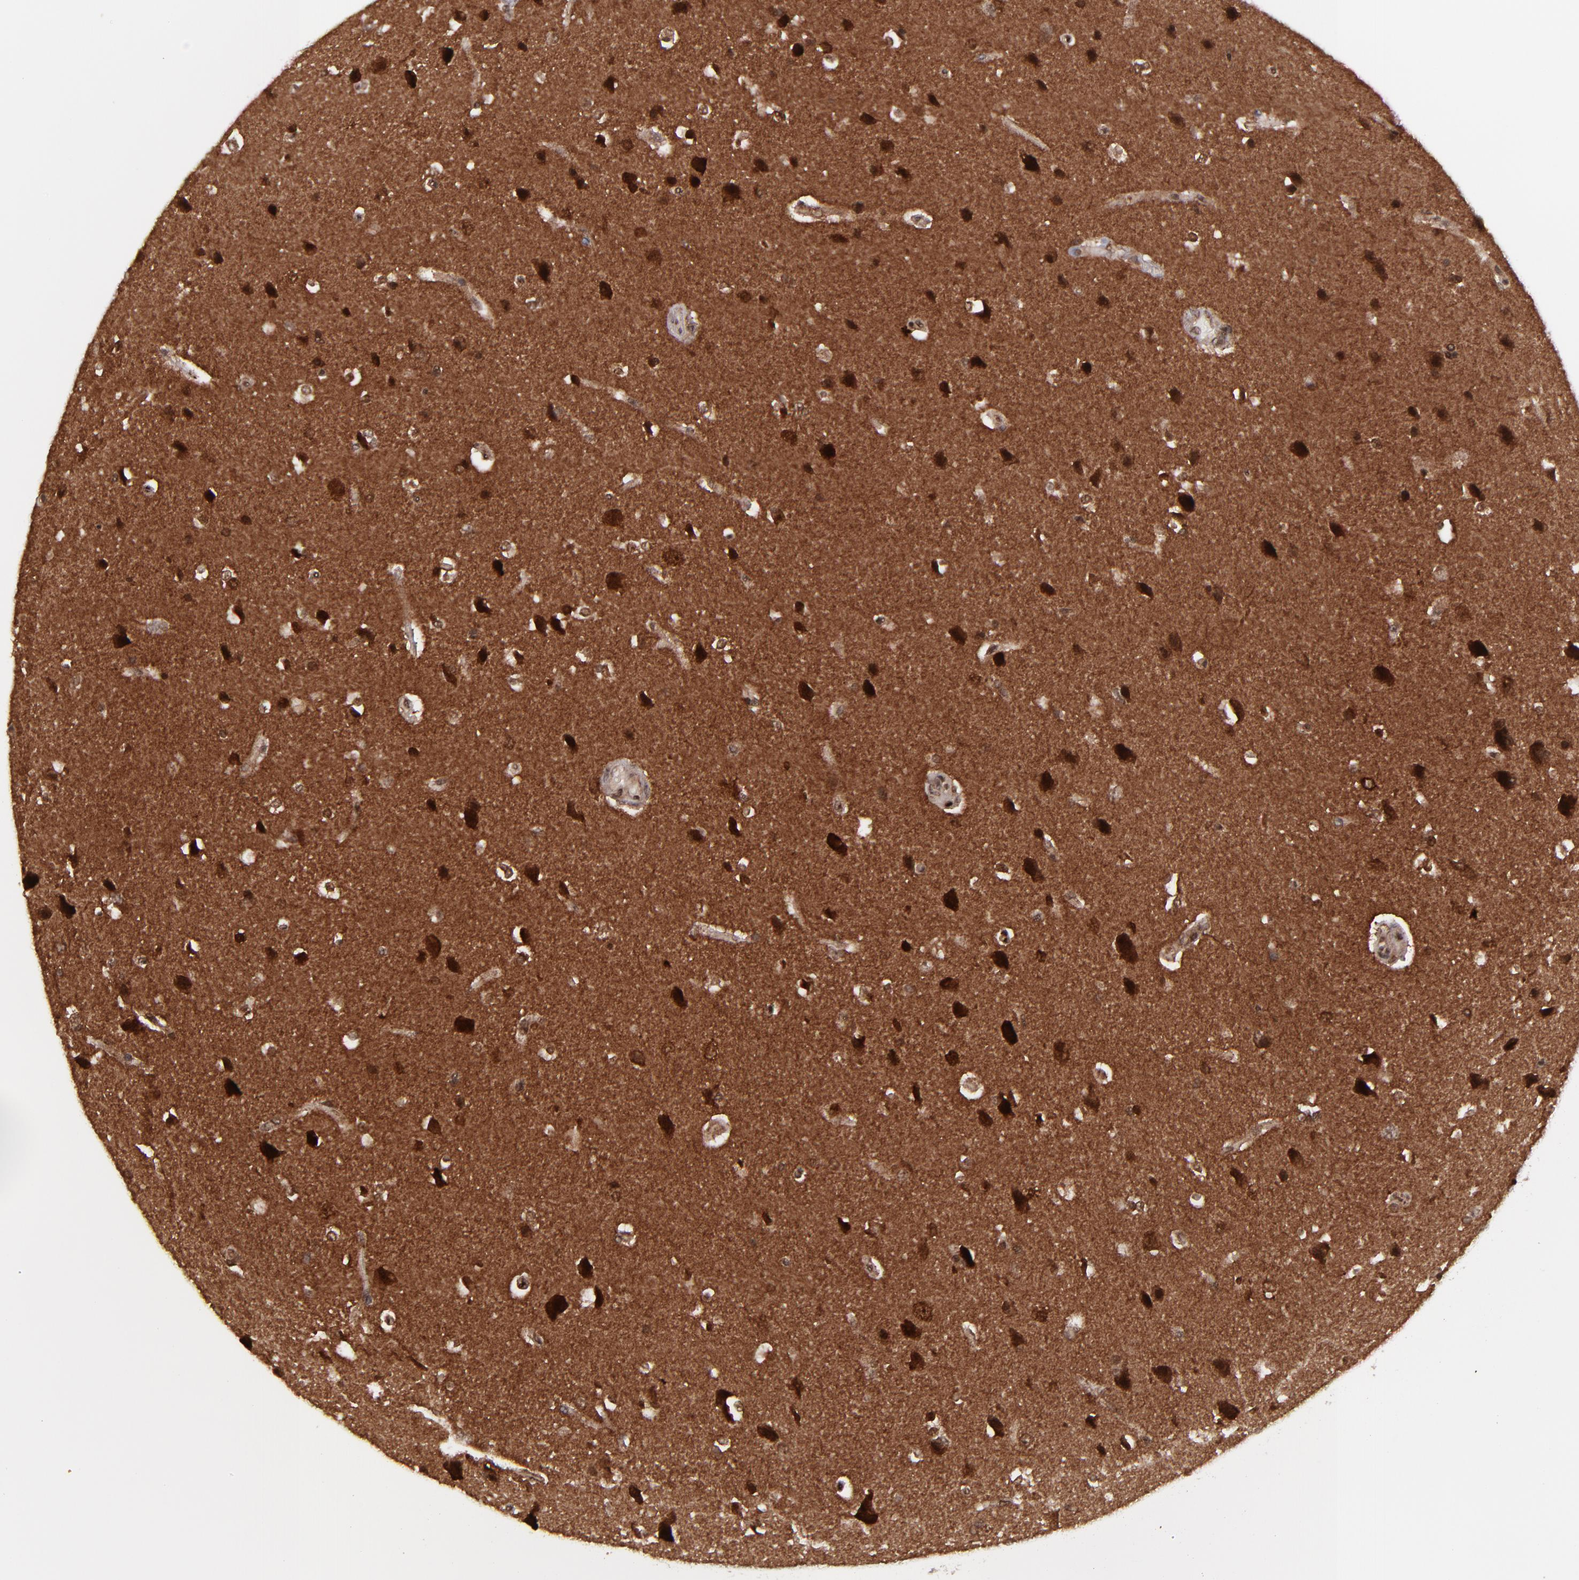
{"staining": {"intensity": "strong", "quantity": ">75%", "location": "cytoplasmic/membranous,nuclear"}, "tissue": "glioma", "cell_type": "Tumor cells", "image_type": "cancer", "snomed": [{"axis": "morphology", "description": "Glioma, malignant, Low grade"}, {"axis": "topography", "description": "Cerebral cortex"}], "caption": "Malignant glioma (low-grade) tissue shows strong cytoplasmic/membranous and nuclear positivity in approximately >75% of tumor cells", "gene": "RGS6", "patient": {"sex": "female", "age": 47}}